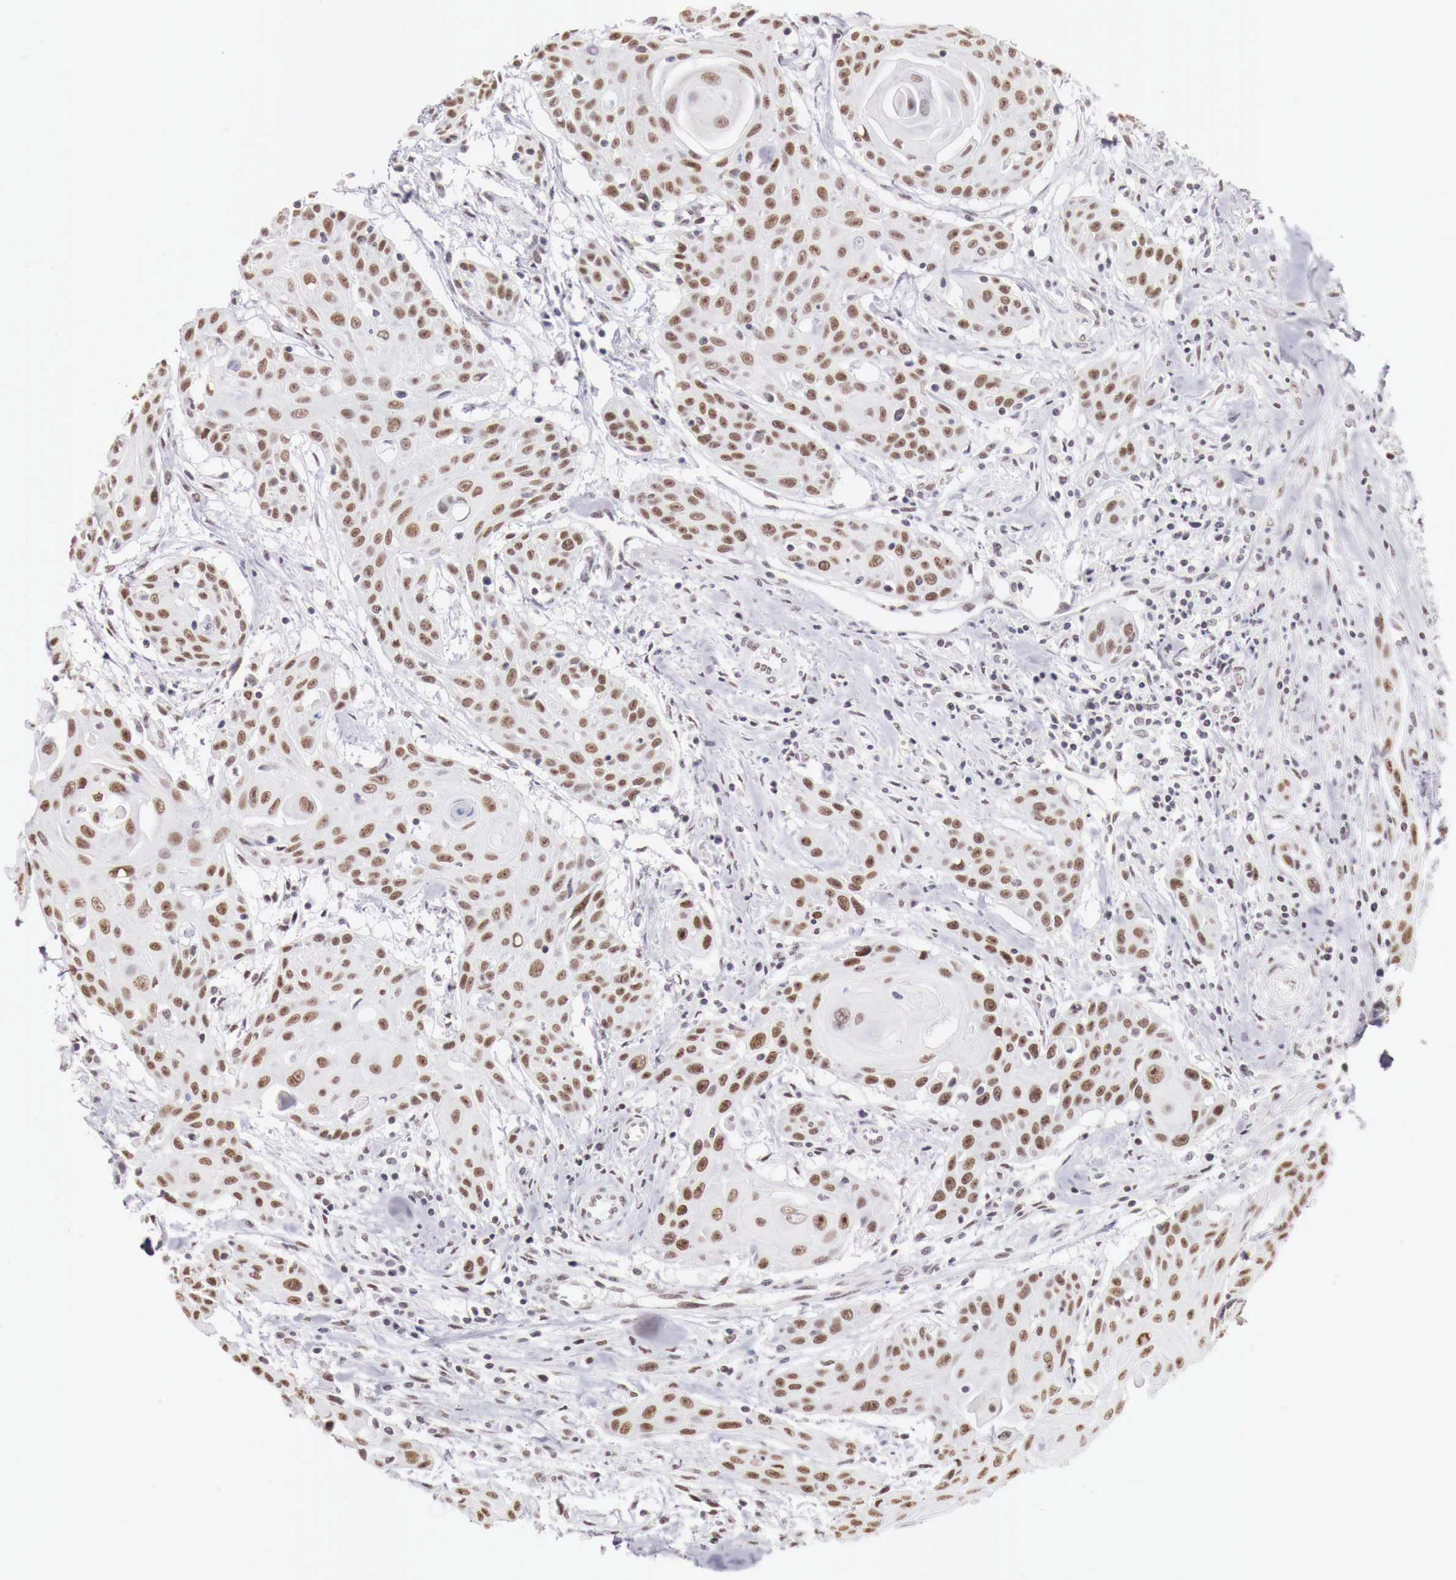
{"staining": {"intensity": "moderate", "quantity": "25%-75%", "location": "nuclear"}, "tissue": "head and neck cancer", "cell_type": "Tumor cells", "image_type": "cancer", "snomed": [{"axis": "morphology", "description": "Squamous cell carcinoma, NOS"}, {"axis": "morphology", "description": "Squamous cell carcinoma, metastatic, NOS"}, {"axis": "topography", "description": "Lymph node"}, {"axis": "topography", "description": "Salivary gland"}, {"axis": "topography", "description": "Head-Neck"}], "caption": "Immunohistochemical staining of head and neck squamous cell carcinoma reveals medium levels of moderate nuclear protein expression in about 25%-75% of tumor cells. The protein is shown in brown color, while the nuclei are stained blue.", "gene": "PHF14", "patient": {"sex": "female", "age": 74}}